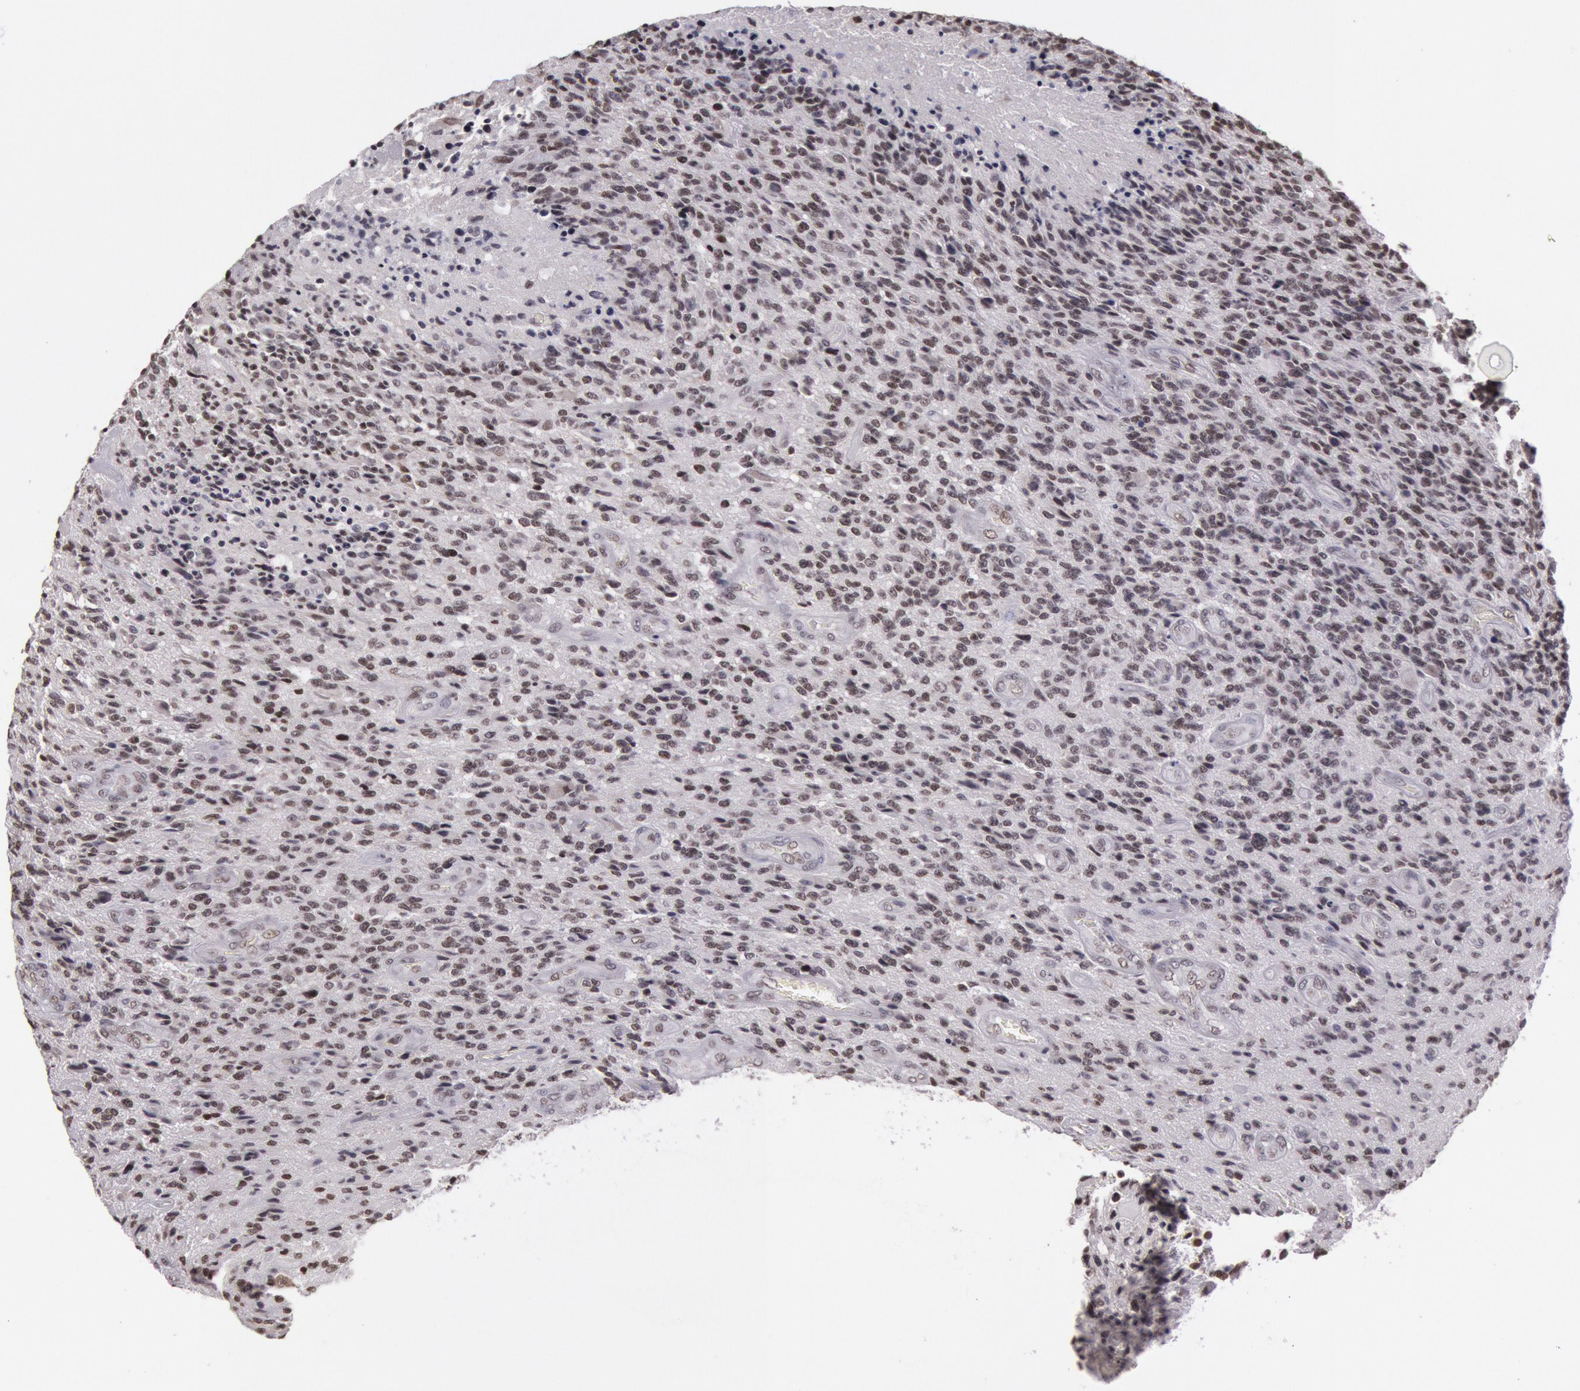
{"staining": {"intensity": "moderate", "quantity": "25%-75%", "location": "nuclear"}, "tissue": "glioma", "cell_type": "Tumor cells", "image_type": "cancer", "snomed": [{"axis": "morphology", "description": "Glioma, malignant, High grade"}, {"axis": "topography", "description": "Brain"}], "caption": "A brown stain highlights moderate nuclear staining of a protein in human malignant glioma (high-grade) tumor cells.", "gene": "NKAP", "patient": {"sex": "male", "age": 36}}